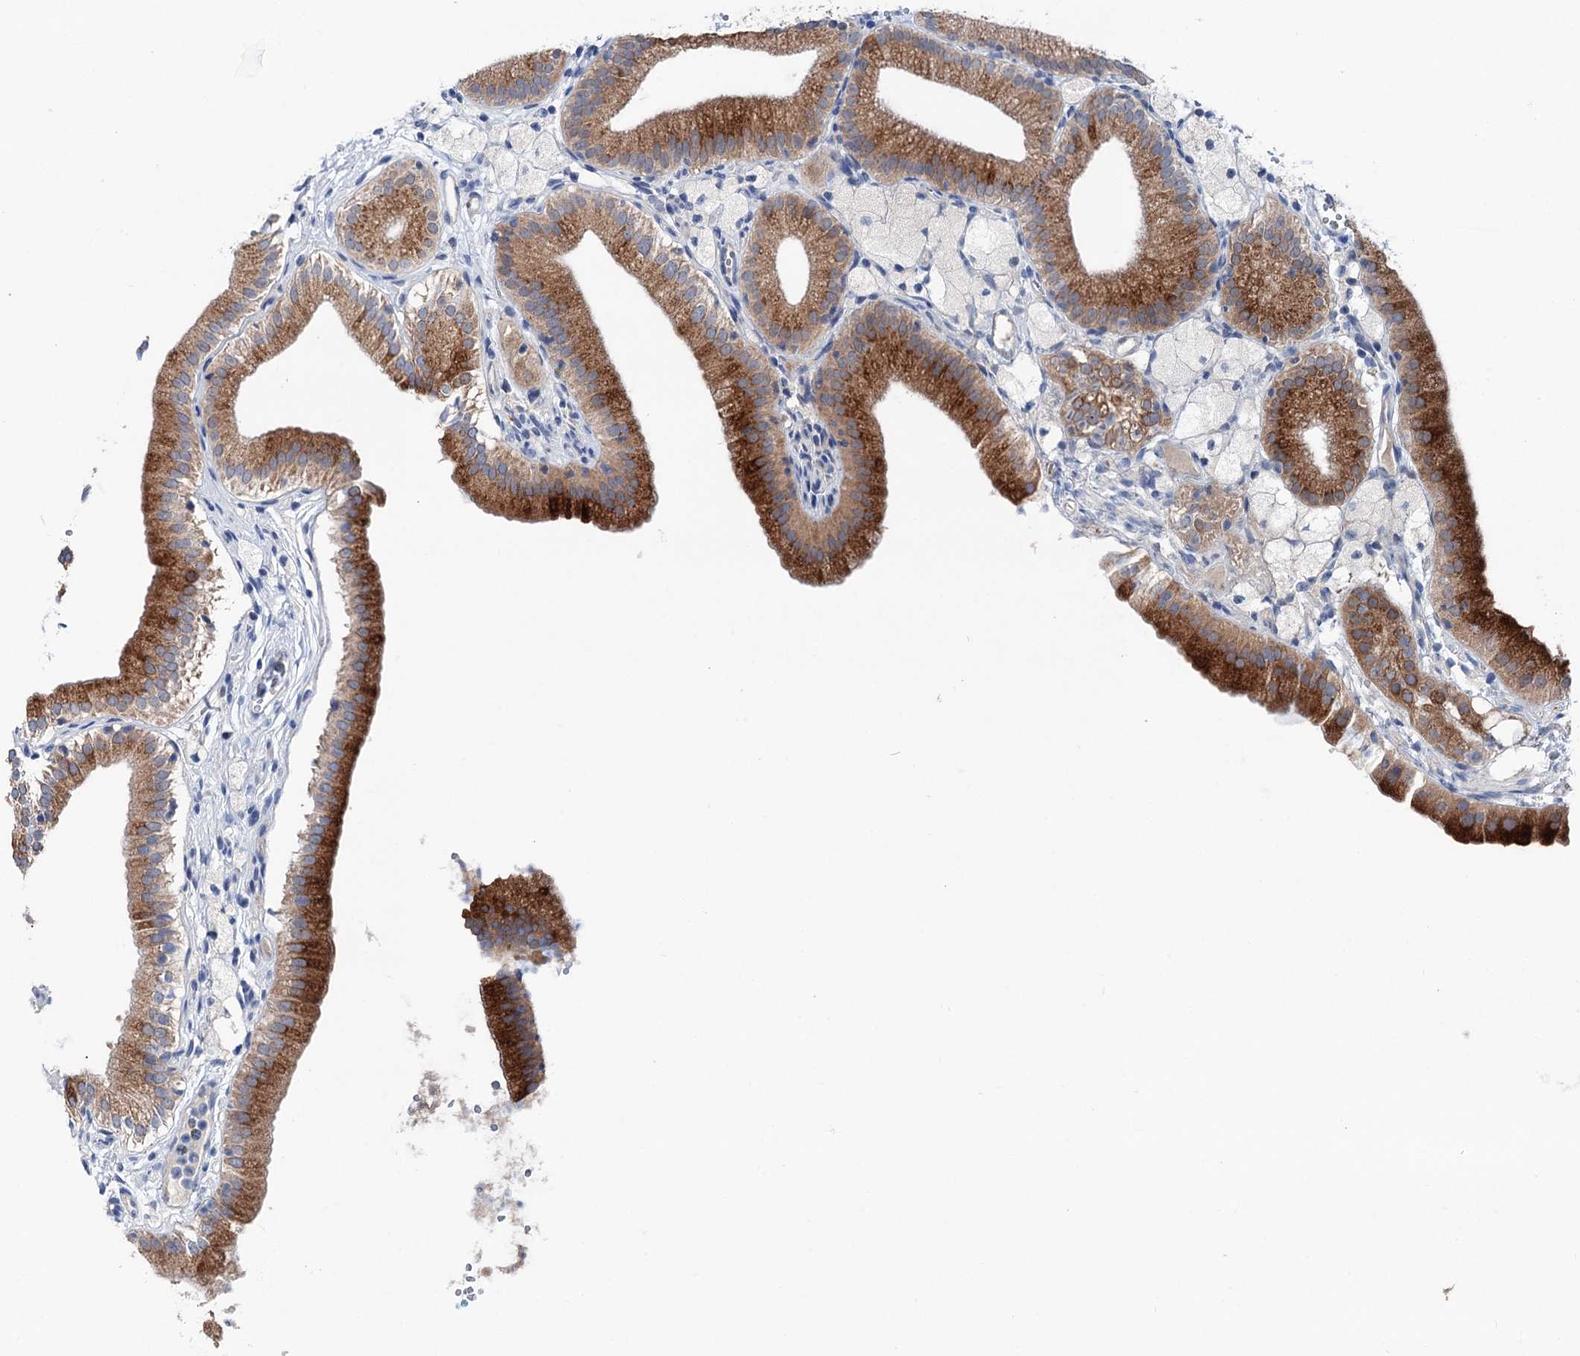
{"staining": {"intensity": "strong", "quantity": ">75%", "location": "cytoplasmic/membranous"}, "tissue": "gallbladder", "cell_type": "Glandular cells", "image_type": "normal", "snomed": [{"axis": "morphology", "description": "Normal tissue, NOS"}, {"axis": "topography", "description": "Gallbladder"}], "caption": "Protein staining of normal gallbladder demonstrates strong cytoplasmic/membranous positivity in approximately >75% of glandular cells. (DAB (3,3'-diaminobenzidine) = brown stain, brightfield microscopy at high magnification).", "gene": "SHROOM1", "patient": {"sex": "male", "age": 55}}